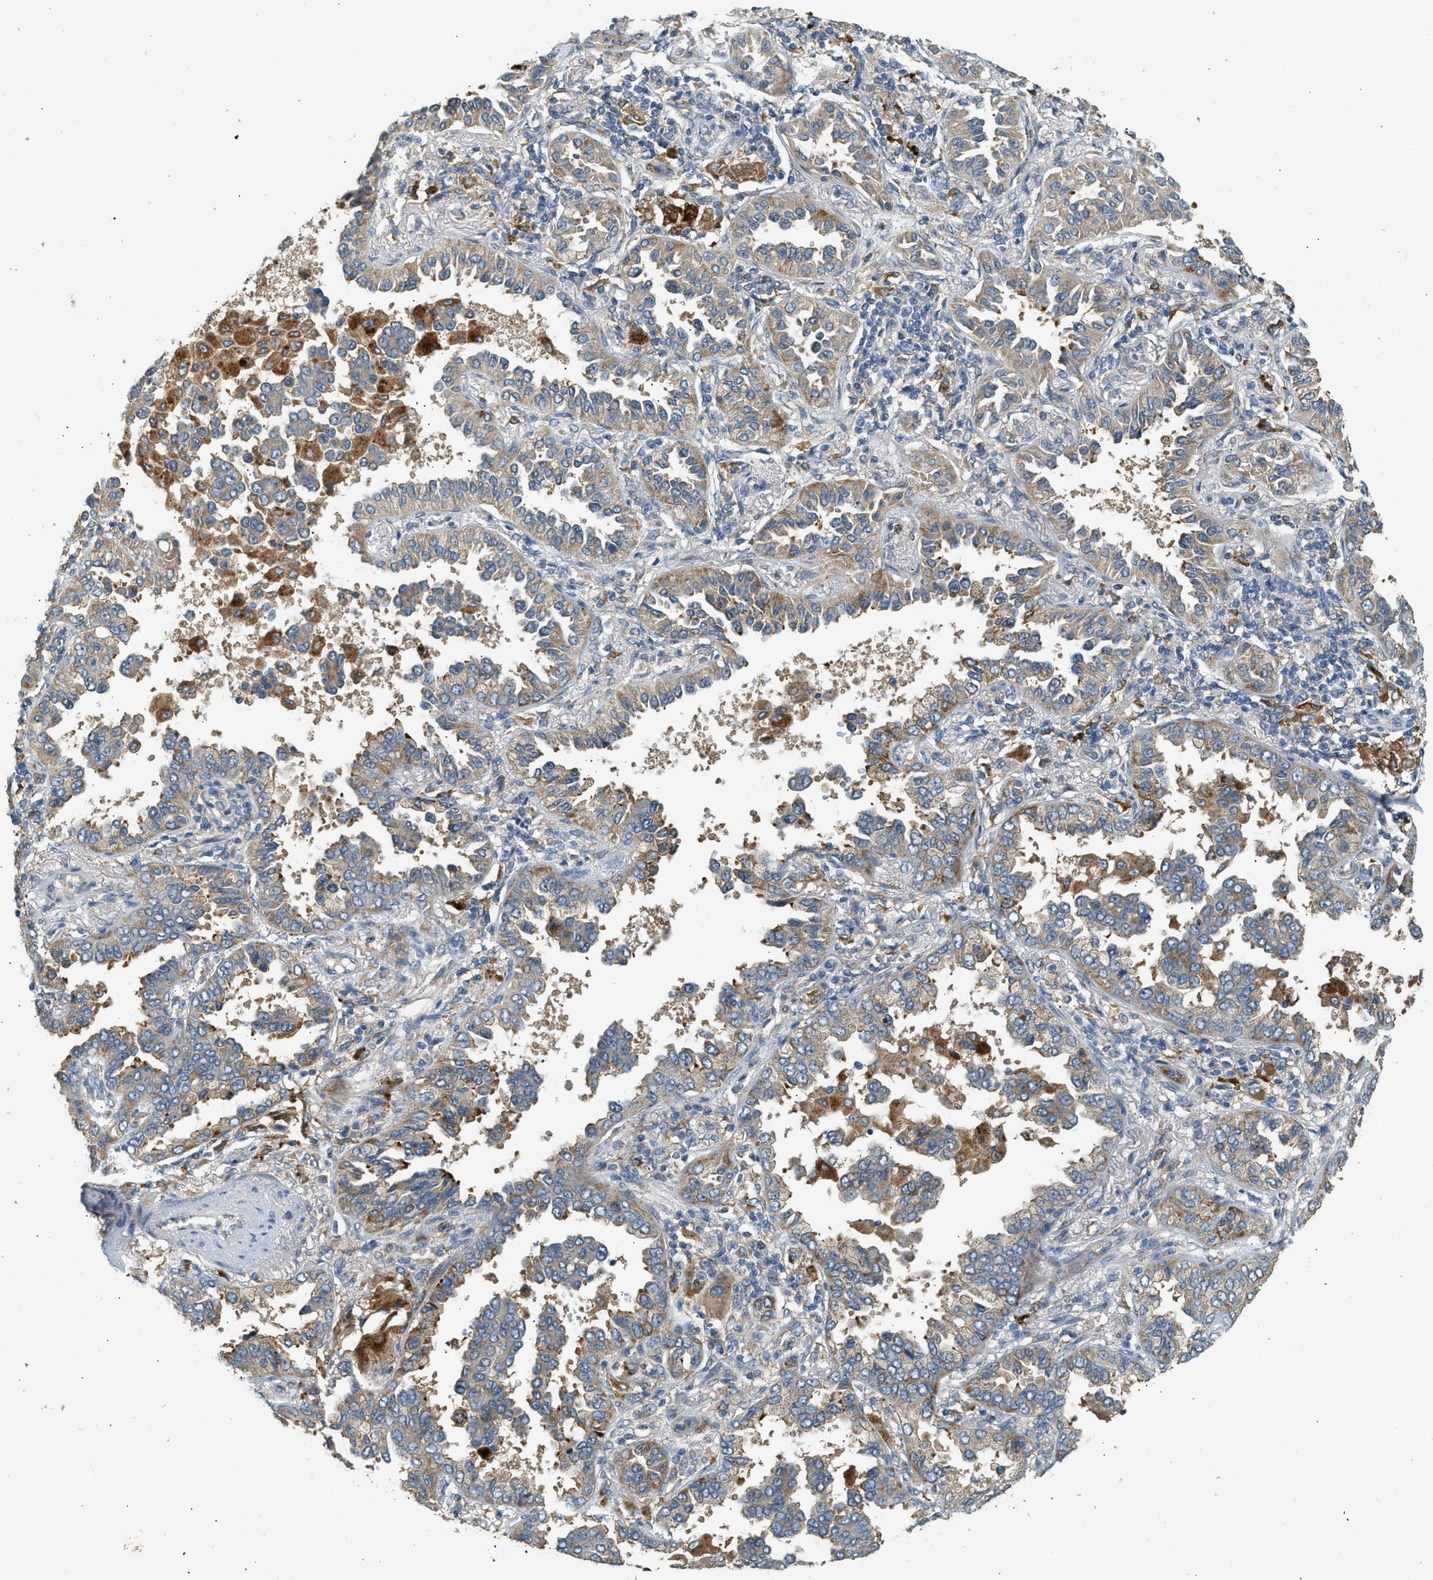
{"staining": {"intensity": "weak", "quantity": ">75%", "location": "cytoplasmic/membranous"}, "tissue": "lung cancer", "cell_type": "Tumor cells", "image_type": "cancer", "snomed": [{"axis": "morphology", "description": "Normal tissue, NOS"}, {"axis": "morphology", "description": "Adenocarcinoma, NOS"}, {"axis": "topography", "description": "Lung"}], "caption": "DAB (3,3'-diaminobenzidine) immunohistochemical staining of human lung cancer shows weak cytoplasmic/membranous protein positivity in about >75% of tumor cells. Immunohistochemistry stains the protein of interest in brown and the nuclei are stained blue.", "gene": "CTSB", "patient": {"sex": "male", "age": 59}}